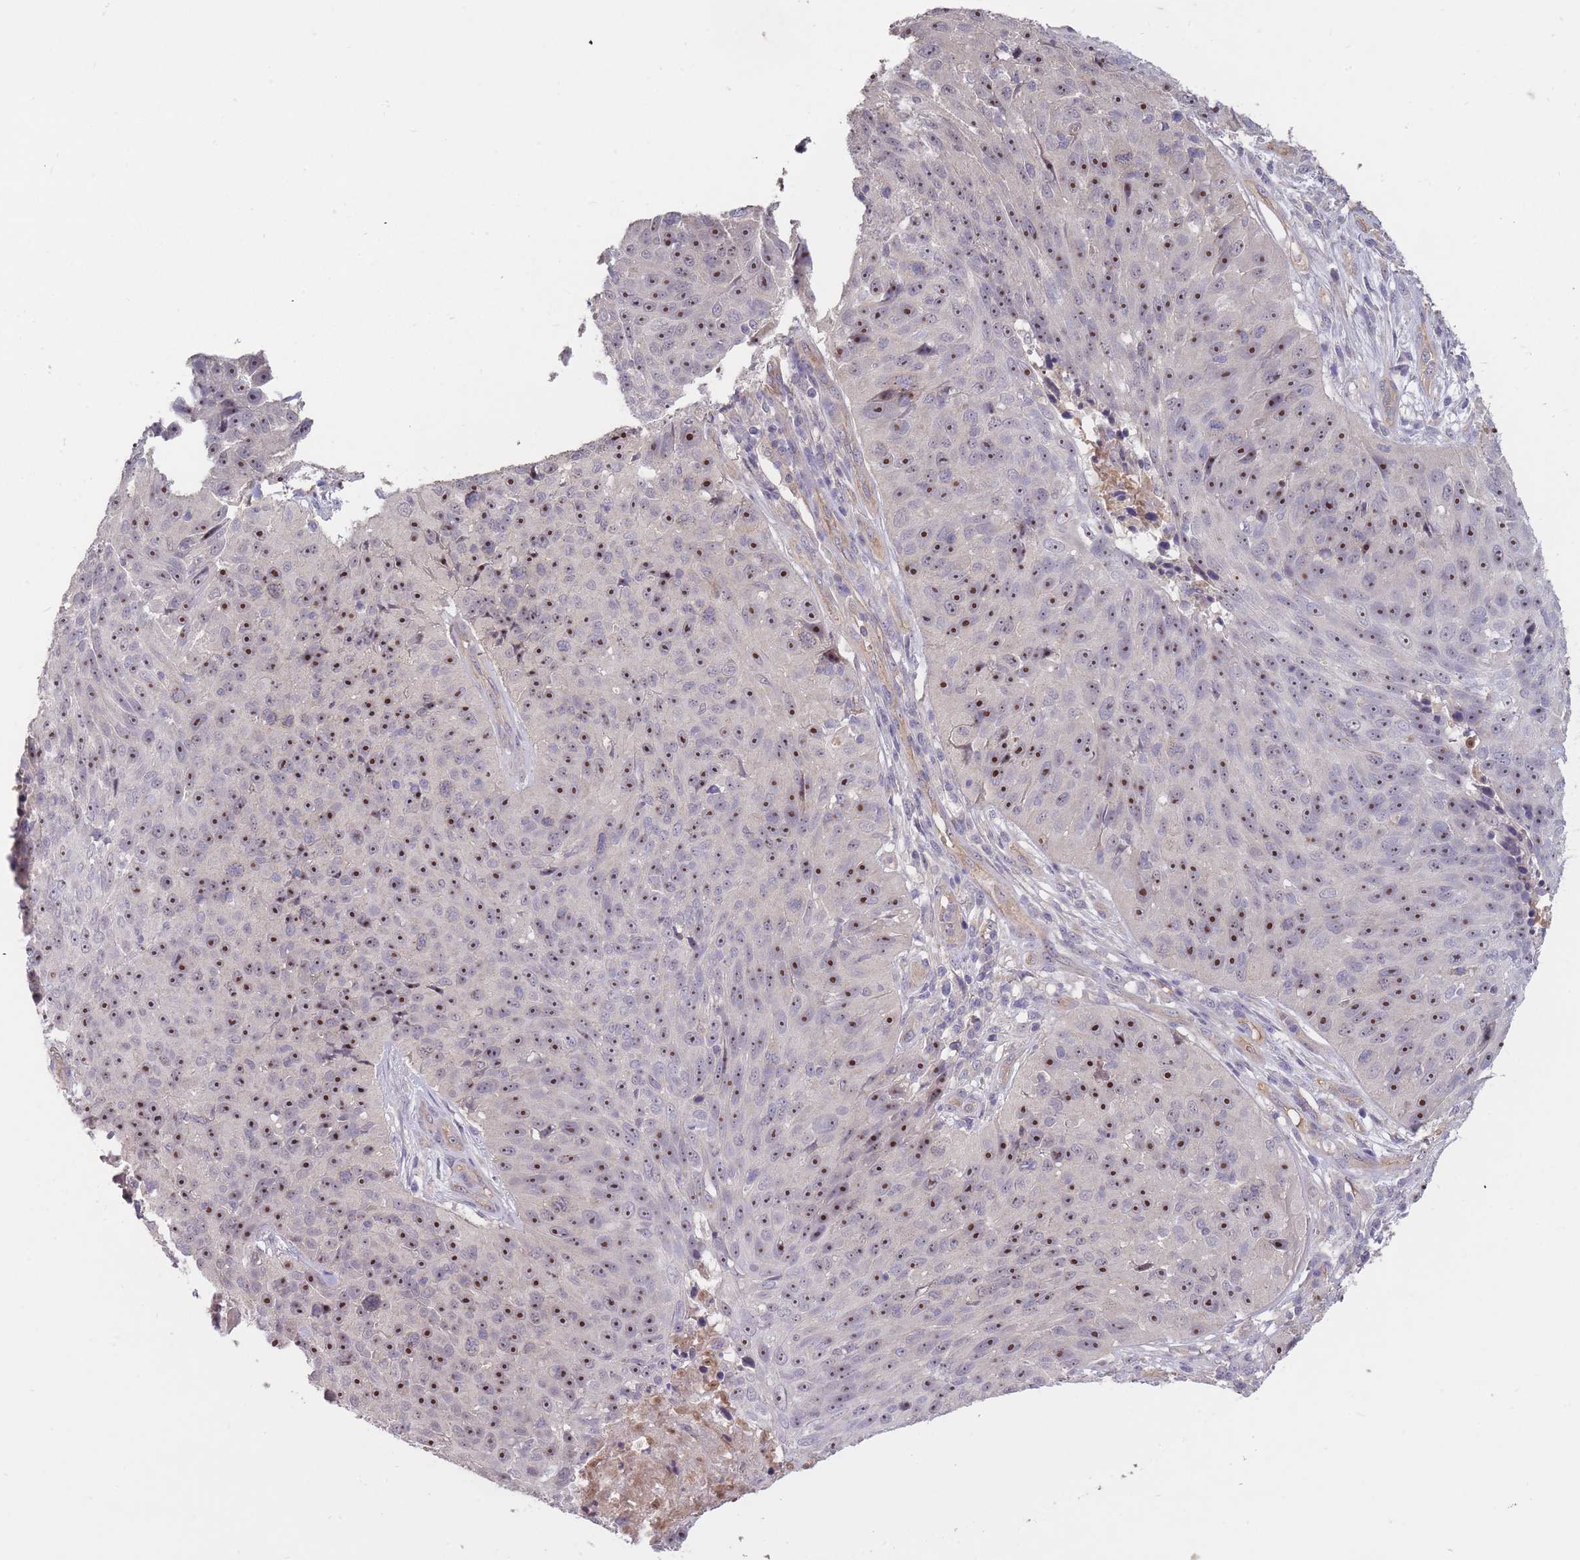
{"staining": {"intensity": "moderate", "quantity": ">75%", "location": "nuclear"}, "tissue": "skin cancer", "cell_type": "Tumor cells", "image_type": "cancer", "snomed": [{"axis": "morphology", "description": "Squamous cell carcinoma, NOS"}, {"axis": "topography", "description": "Skin"}], "caption": "Protein expression analysis of skin cancer (squamous cell carcinoma) shows moderate nuclear staining in approximately >75% of tumor cells. (DAB IHC with brightfield microscopy, high magnification).", "gene": "KIAA1755", "patient": {"sex": "female", "age": 87}}